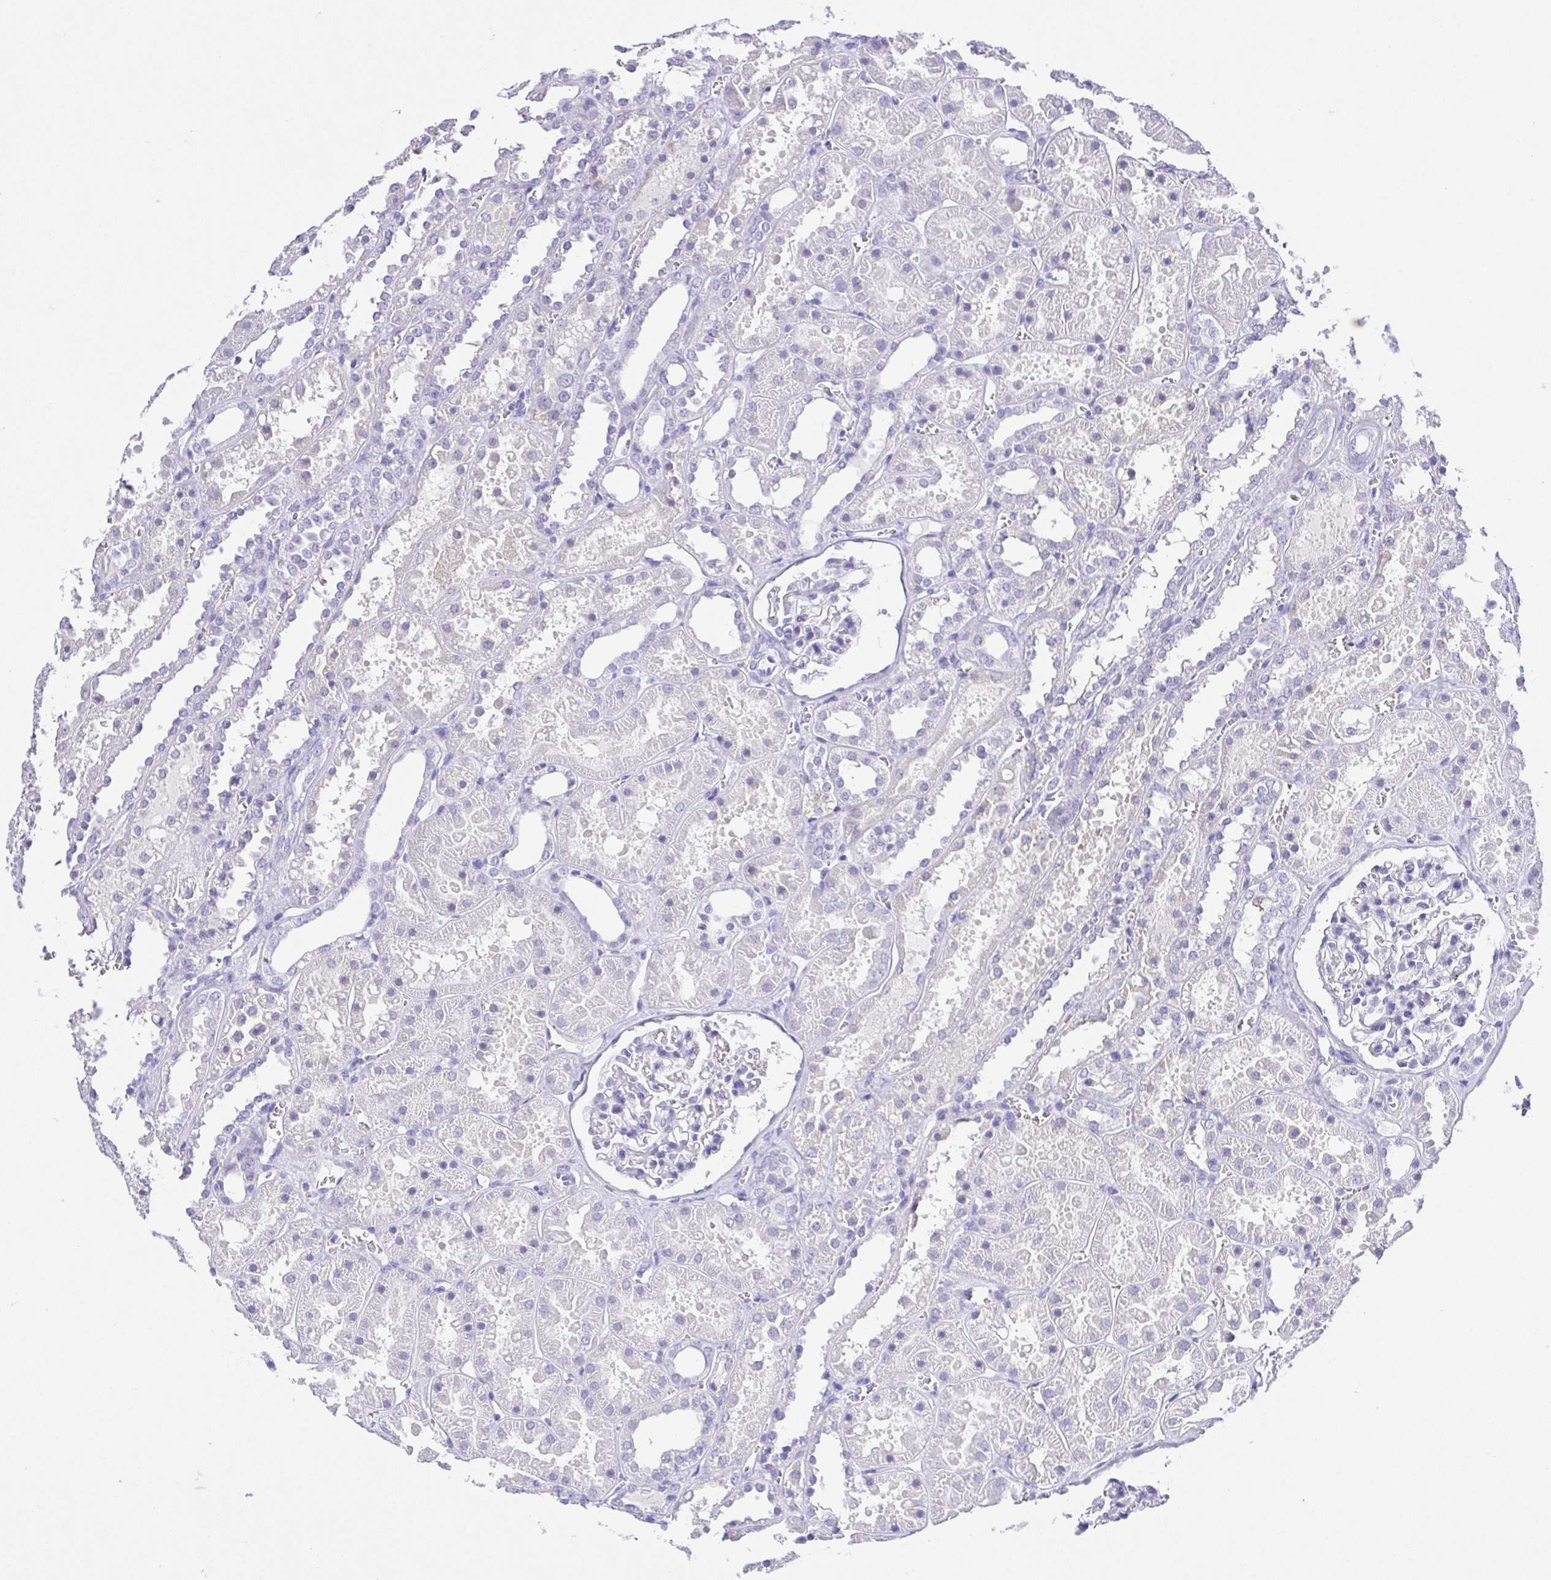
{"staining": {"intensity": "negative", "quantity": "none", "location": "none"}, "tissue": "kidney", "cell_type": "Cells in glomeruli", "image_type": "normal", "snomed": [{"axis": "morphology", "description": "Normal tissue, NOS"}, {"axis": "topography", "description": "Kidney"}], "caption": "This is an IHC histopathology image of benign human kidney. There is no positivity in cells in glomeruli.", "gene": "SPATA4", "patient": {"sex": "female", "age": 41}}